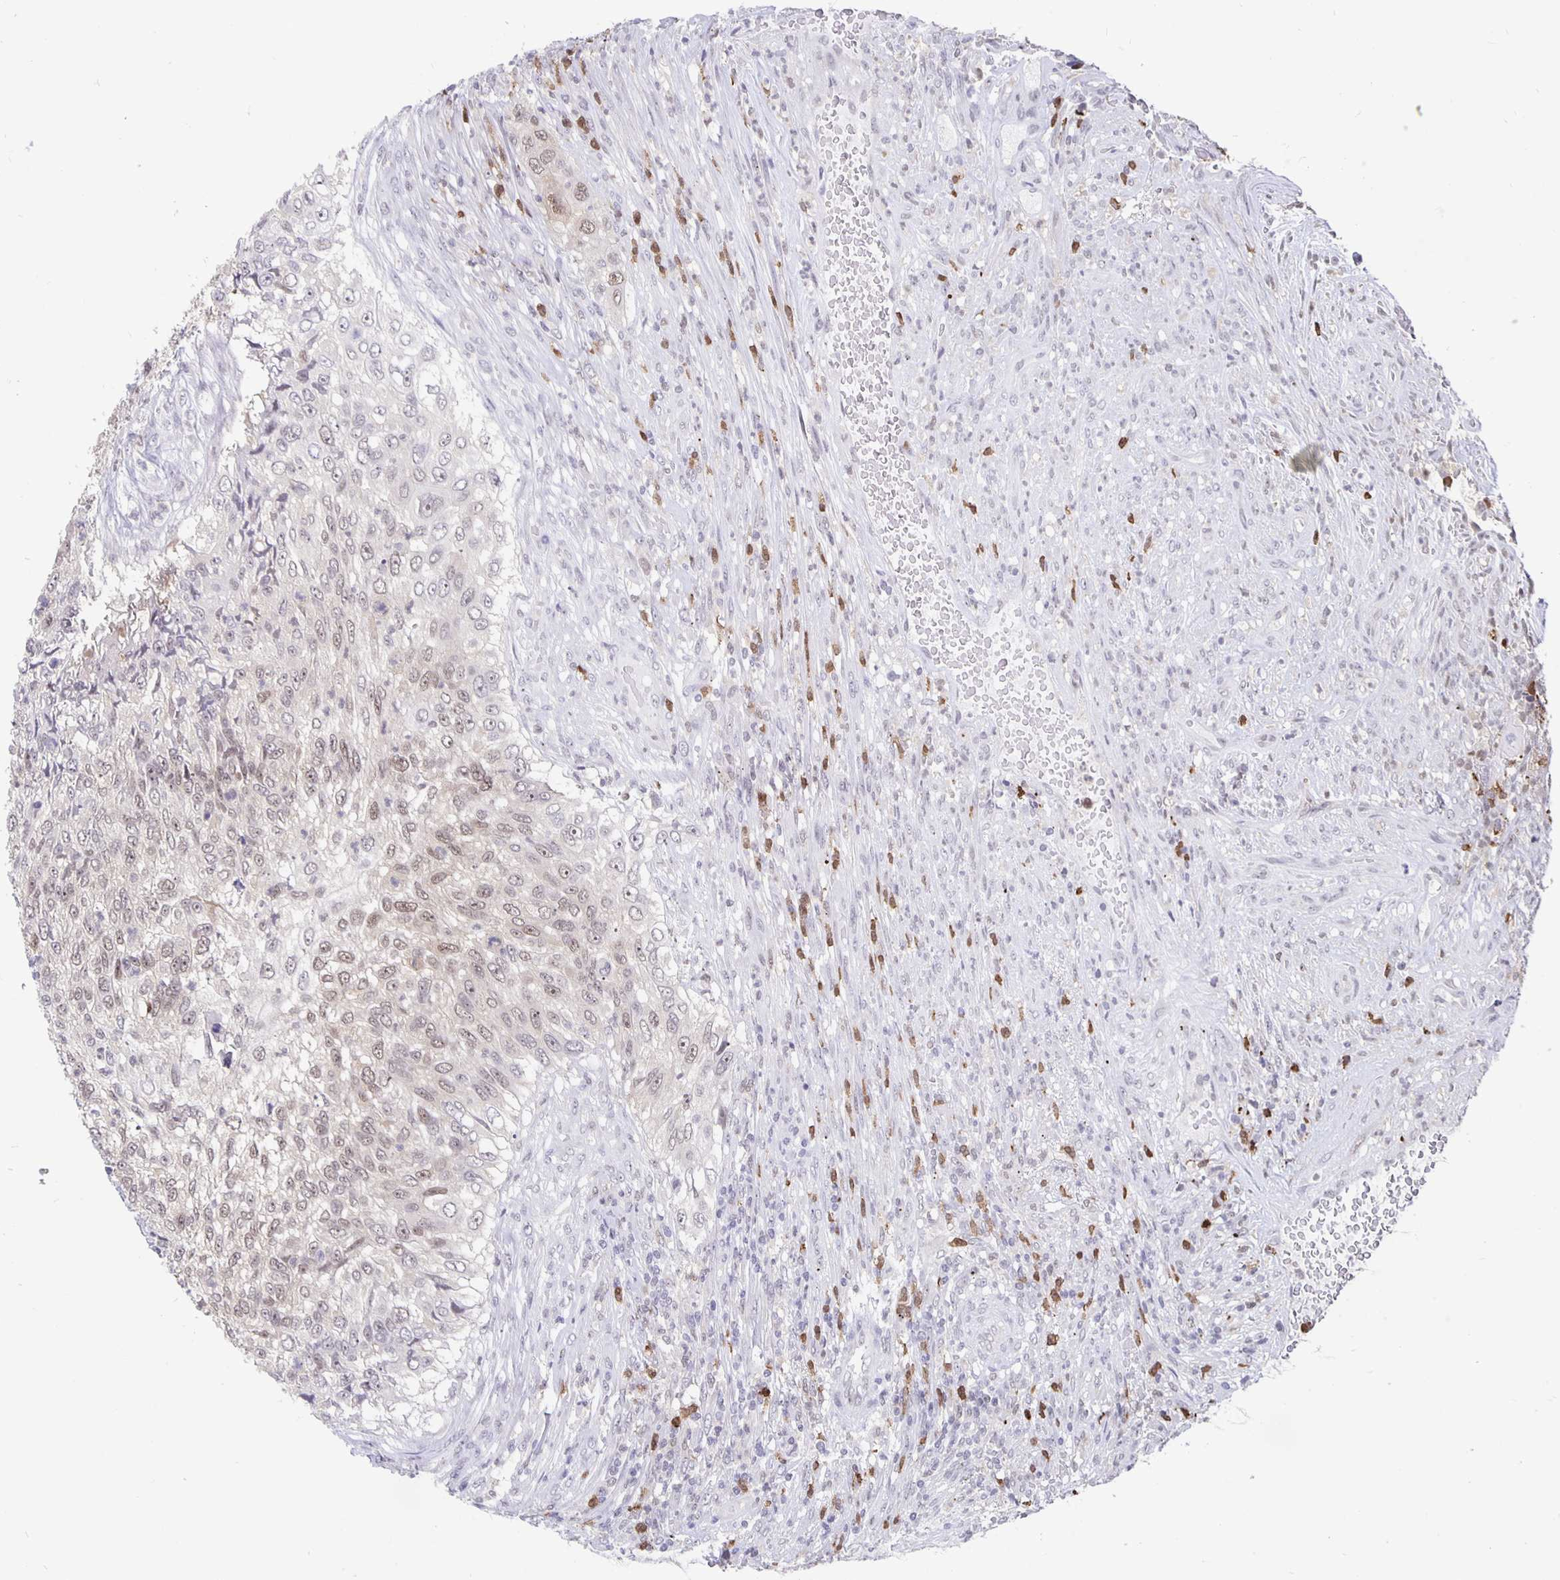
{"staining": {"intensity": "weak", "quantity": "25%-75%", "location": "nuclear"}, "tissue": "urothelial cancer", "cell_type": "Tumor cells", "image_type": "cancer", "snomed": [{"axis": "morphology", "description": "Urothelial carcinoma, High grade"}, {"axis": "topography", "description": "Urinary bladder"}], "caption": "High-power microscopy captured an immunohistochemistry (IHC) photomicrograph of urothelial cancer, revealing weak nuclear expression in about 25%-75% of tumor cells.", "gene": "ZNF691", "patient": {"sex": "female", "age": 60}}